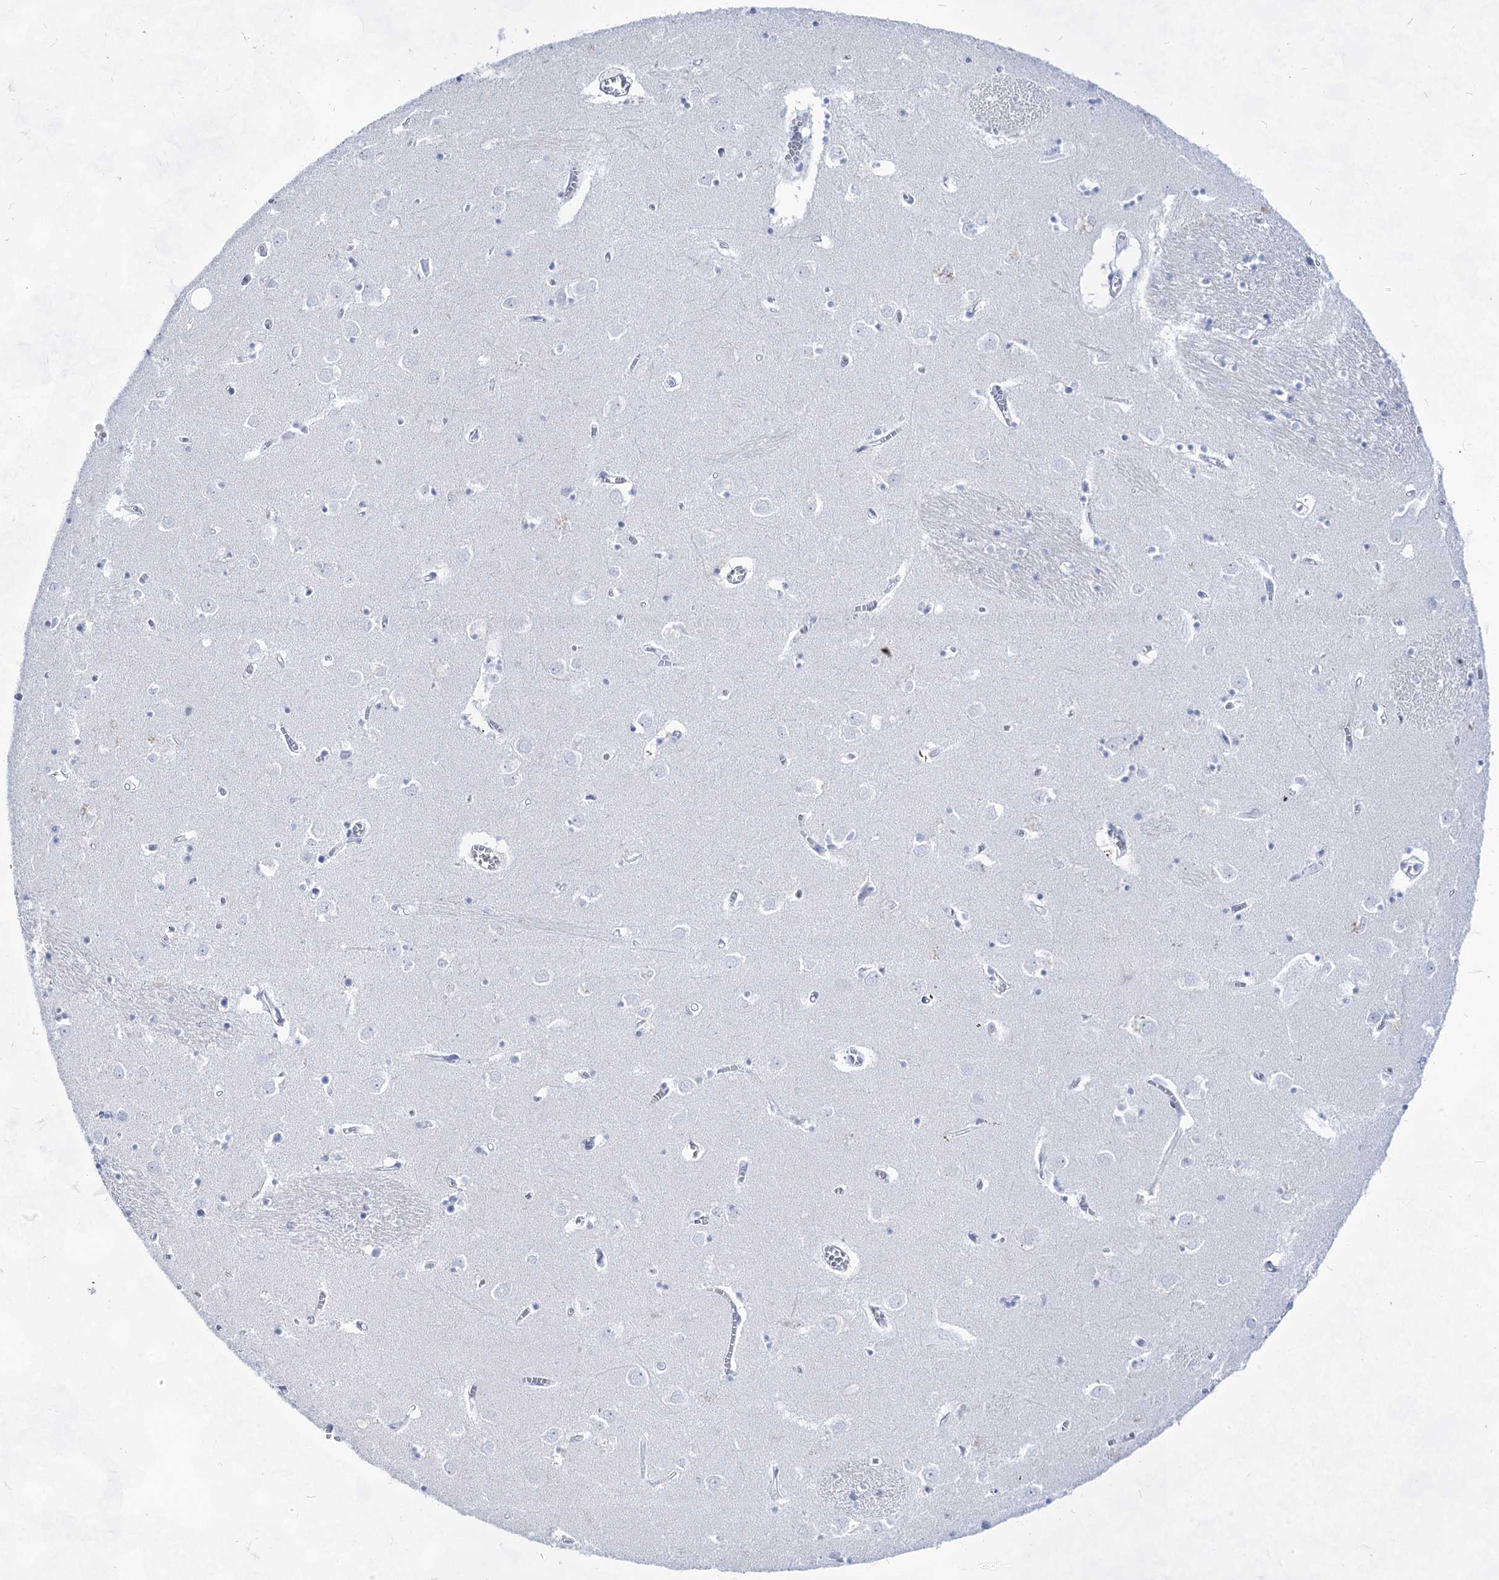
{"staining": {"intensity": "negative", "quantity": "none", "location": "none"}, "tissue": "caudate", "cell_type": "Glial cells", "image_type": "normal", "snomed": [{"axis": "morphology", "description": "Normal tissue, NOS"}, {"axis": "topography", "description": "Lateral ventricle wall"}], "caption": "This is a micrograph of IHC staining of benign caudate, which shows no expression in glial cells.", "gene": "ACRV1", "patient": {"sex": "male", "age": 70}}